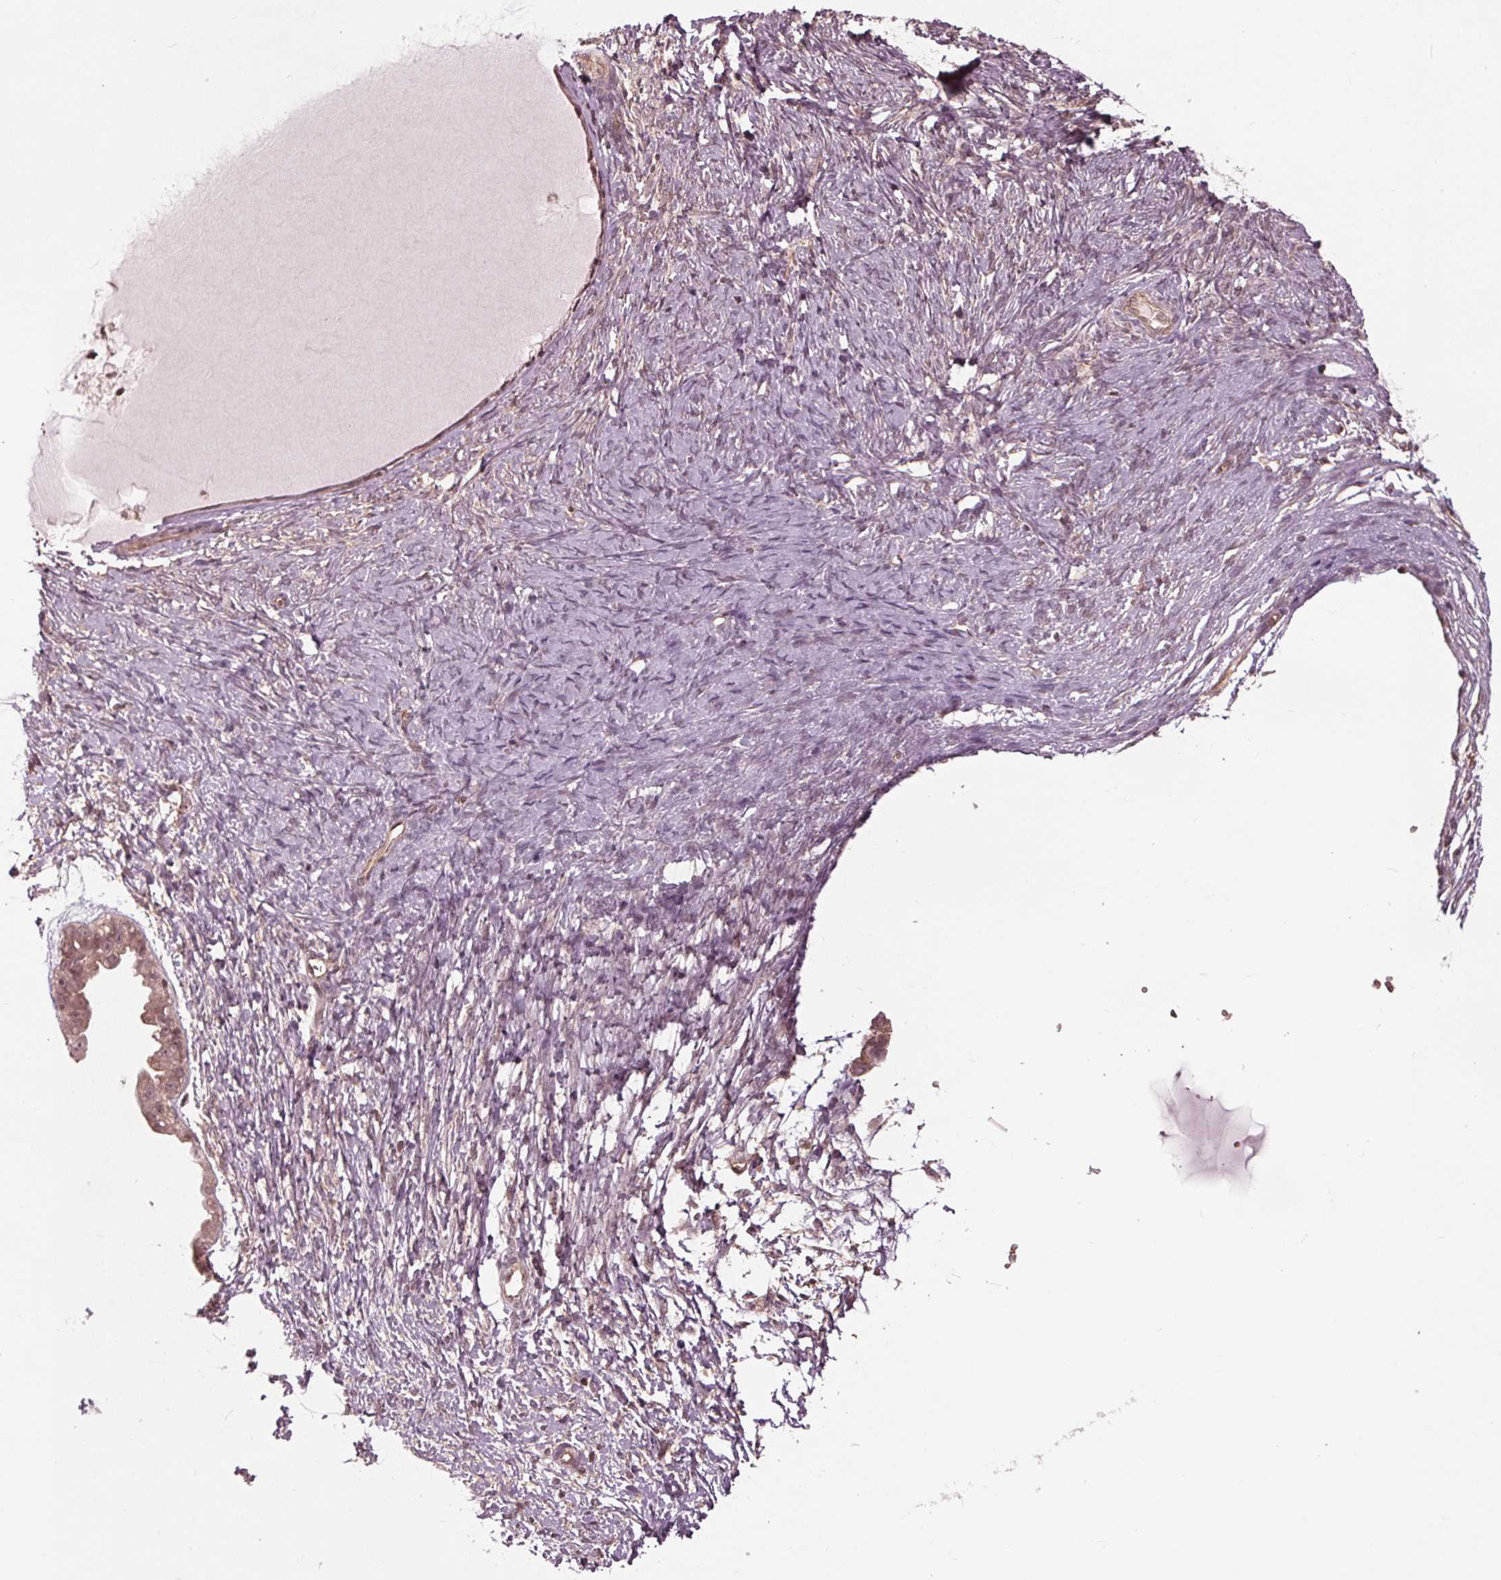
{"staining": {"intensity": "weak", "quantity": "25%-75%", "location": "cytoplasmic/membranous"}, "tissue": "ovarian cancer", "cell_type": "Tumor cells", "image_type": "cancer", "snomed": [{"axis": "morphology", "description": "Cystadenocarcinoma, serous, NOS"}, {"axis": "topography", "description": "Ovary"}], "caption": "Weak cytoplasmic/membranous staining is present in approximately 25%-75% of tumor cells in ovarian cancer.", "gene": "BTBD1", "patient": {"sex": "female", "age": 59}}